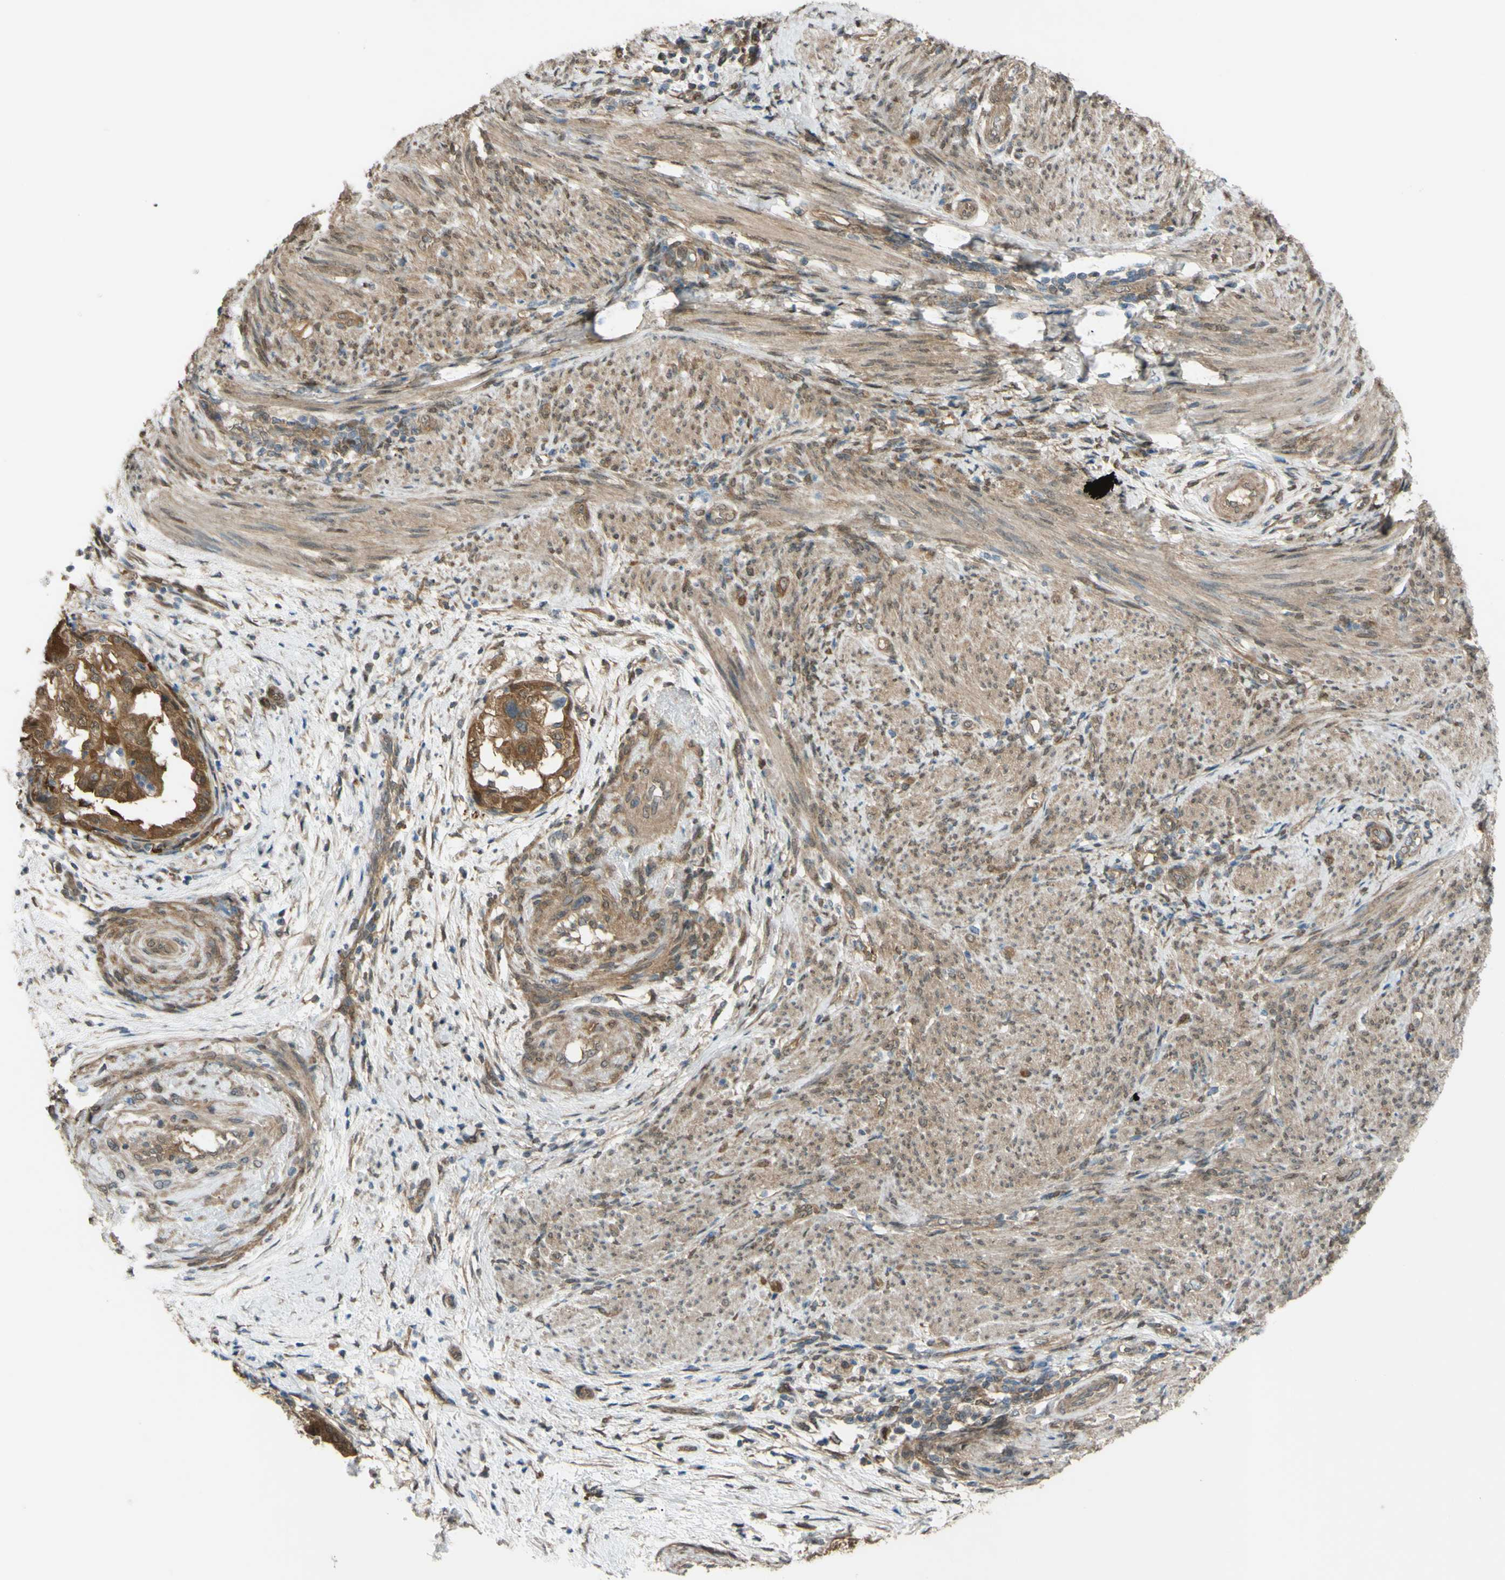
{"staining": {"intensity": "moderate", "quantity": ">75%", "location": "cytoplasmic/membranous"}, "tissue": "endometrial cancer", "cell_type": "Tumor cells", "image_type": "cancer", "snomed": [{"axis": "morphology", "description": "Adenocarcinoma, NOS"}, {"axis": "topography", "description": "Endometrium"}], "caption": "Immunohistochemistry (IHC) of human endometrial cancer (adenocarcinoma) shows medium levels of moderate cytoplasmic/membranous positivity in approximately >75% of tumor cells. (Stains: DAB (3,3'-diaminobenzidine) in brown, nuclei in blue, Microscopy: brightfield microscopy at high magnification).", "gene": "YWHAQ", "patient": {"sex": "female", "age": 85}}